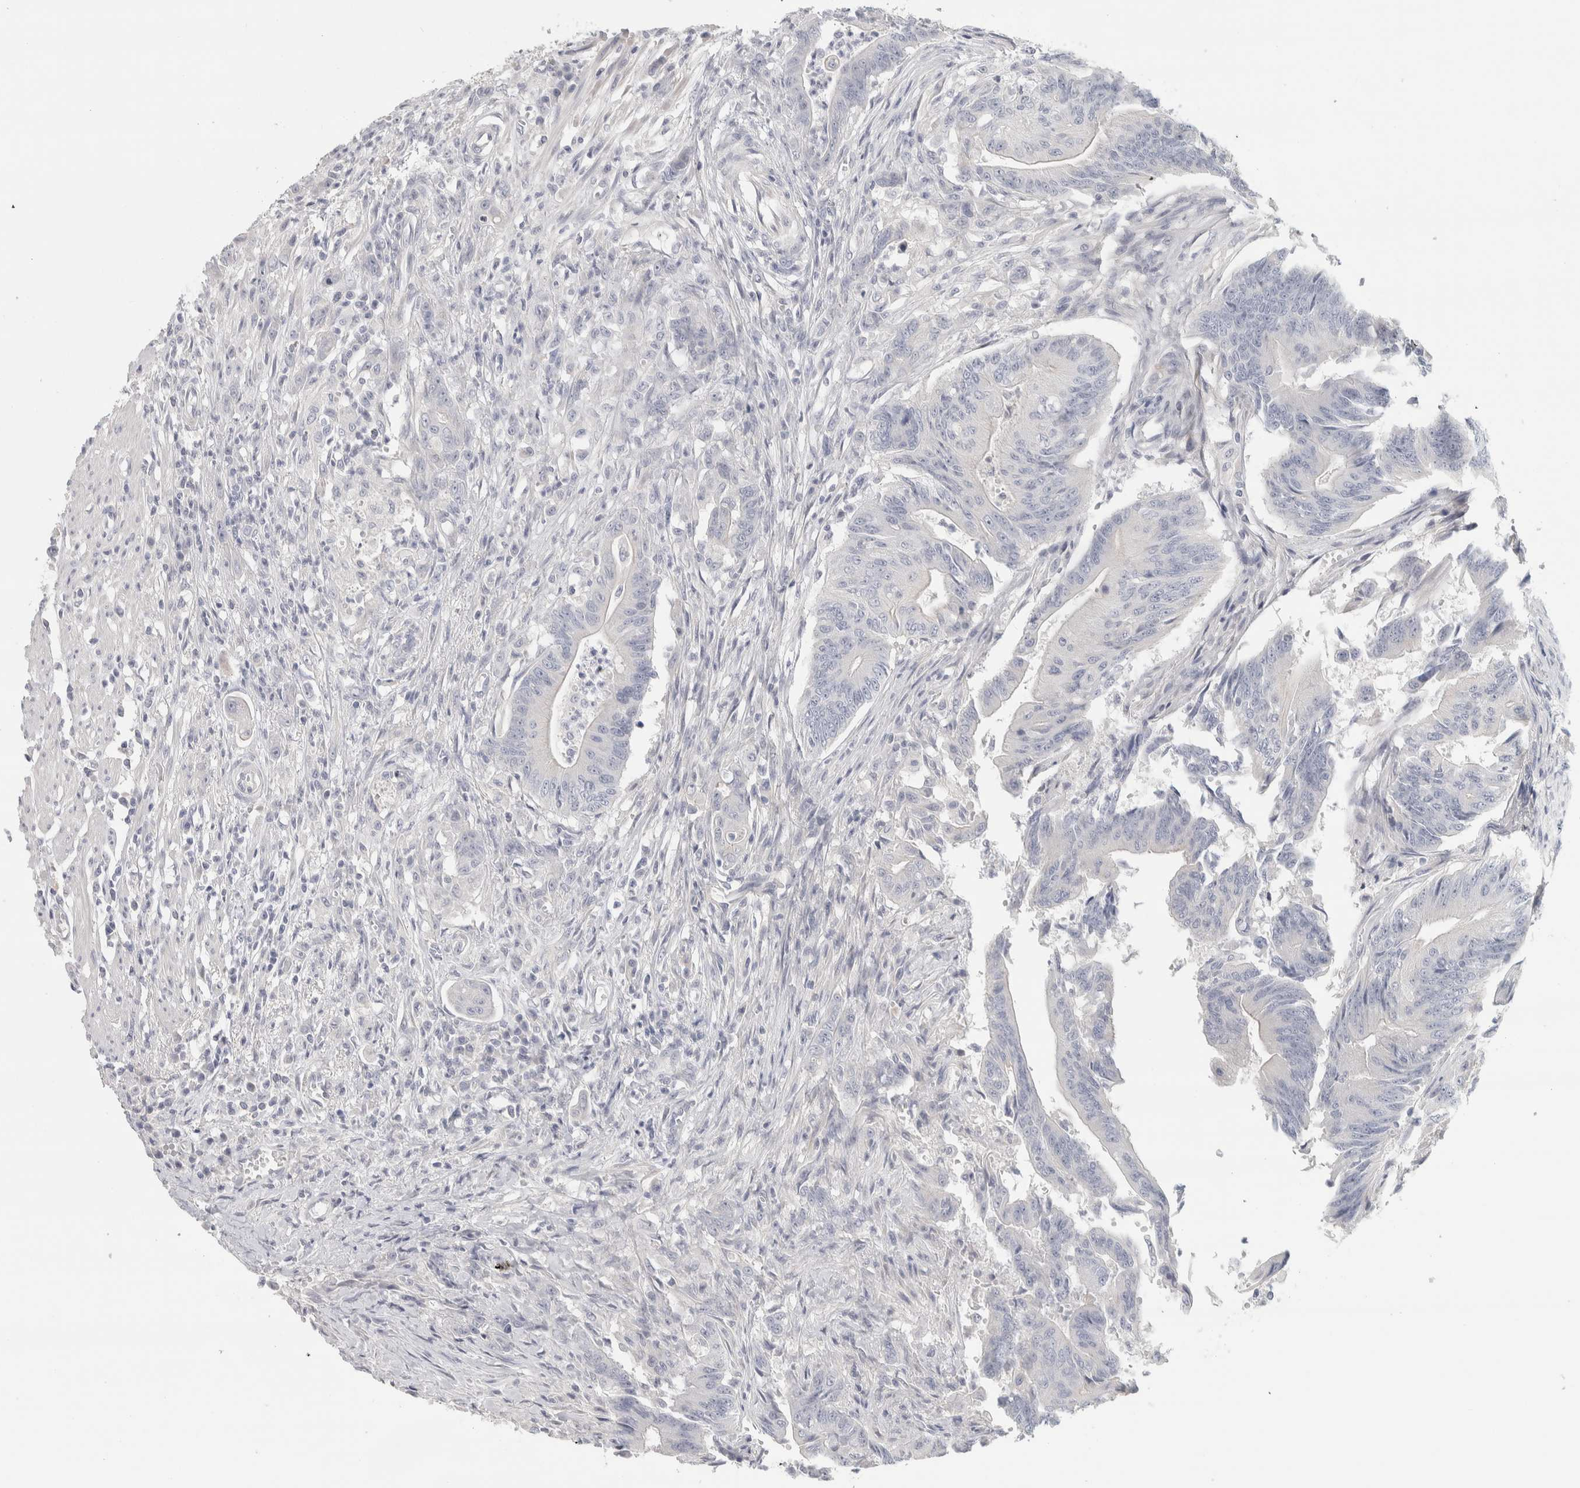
{"staining": {"intensity": "negative", "quantity": "none", "location": "none"}, "tissue": "colorectal cancer", "cell_type": "Tumor cells", "image_type": "cancer", "snomed": [{"axis": "morphology", "description": "Adenoma, NOS"}, {"axis": "morphology", "description": "Adenocarcinoma, NOS"}, {"axis": "topography", "description": "Colon"}], "caption": "IHC of colorectal cancer reveals no positivity in tumor cells. (DAB immunohistochemistry (IHC) visualized using brightfield microscopy, high magnification).", "gene": "DCXR", "patient": {"sex": "male", "age": 79}}